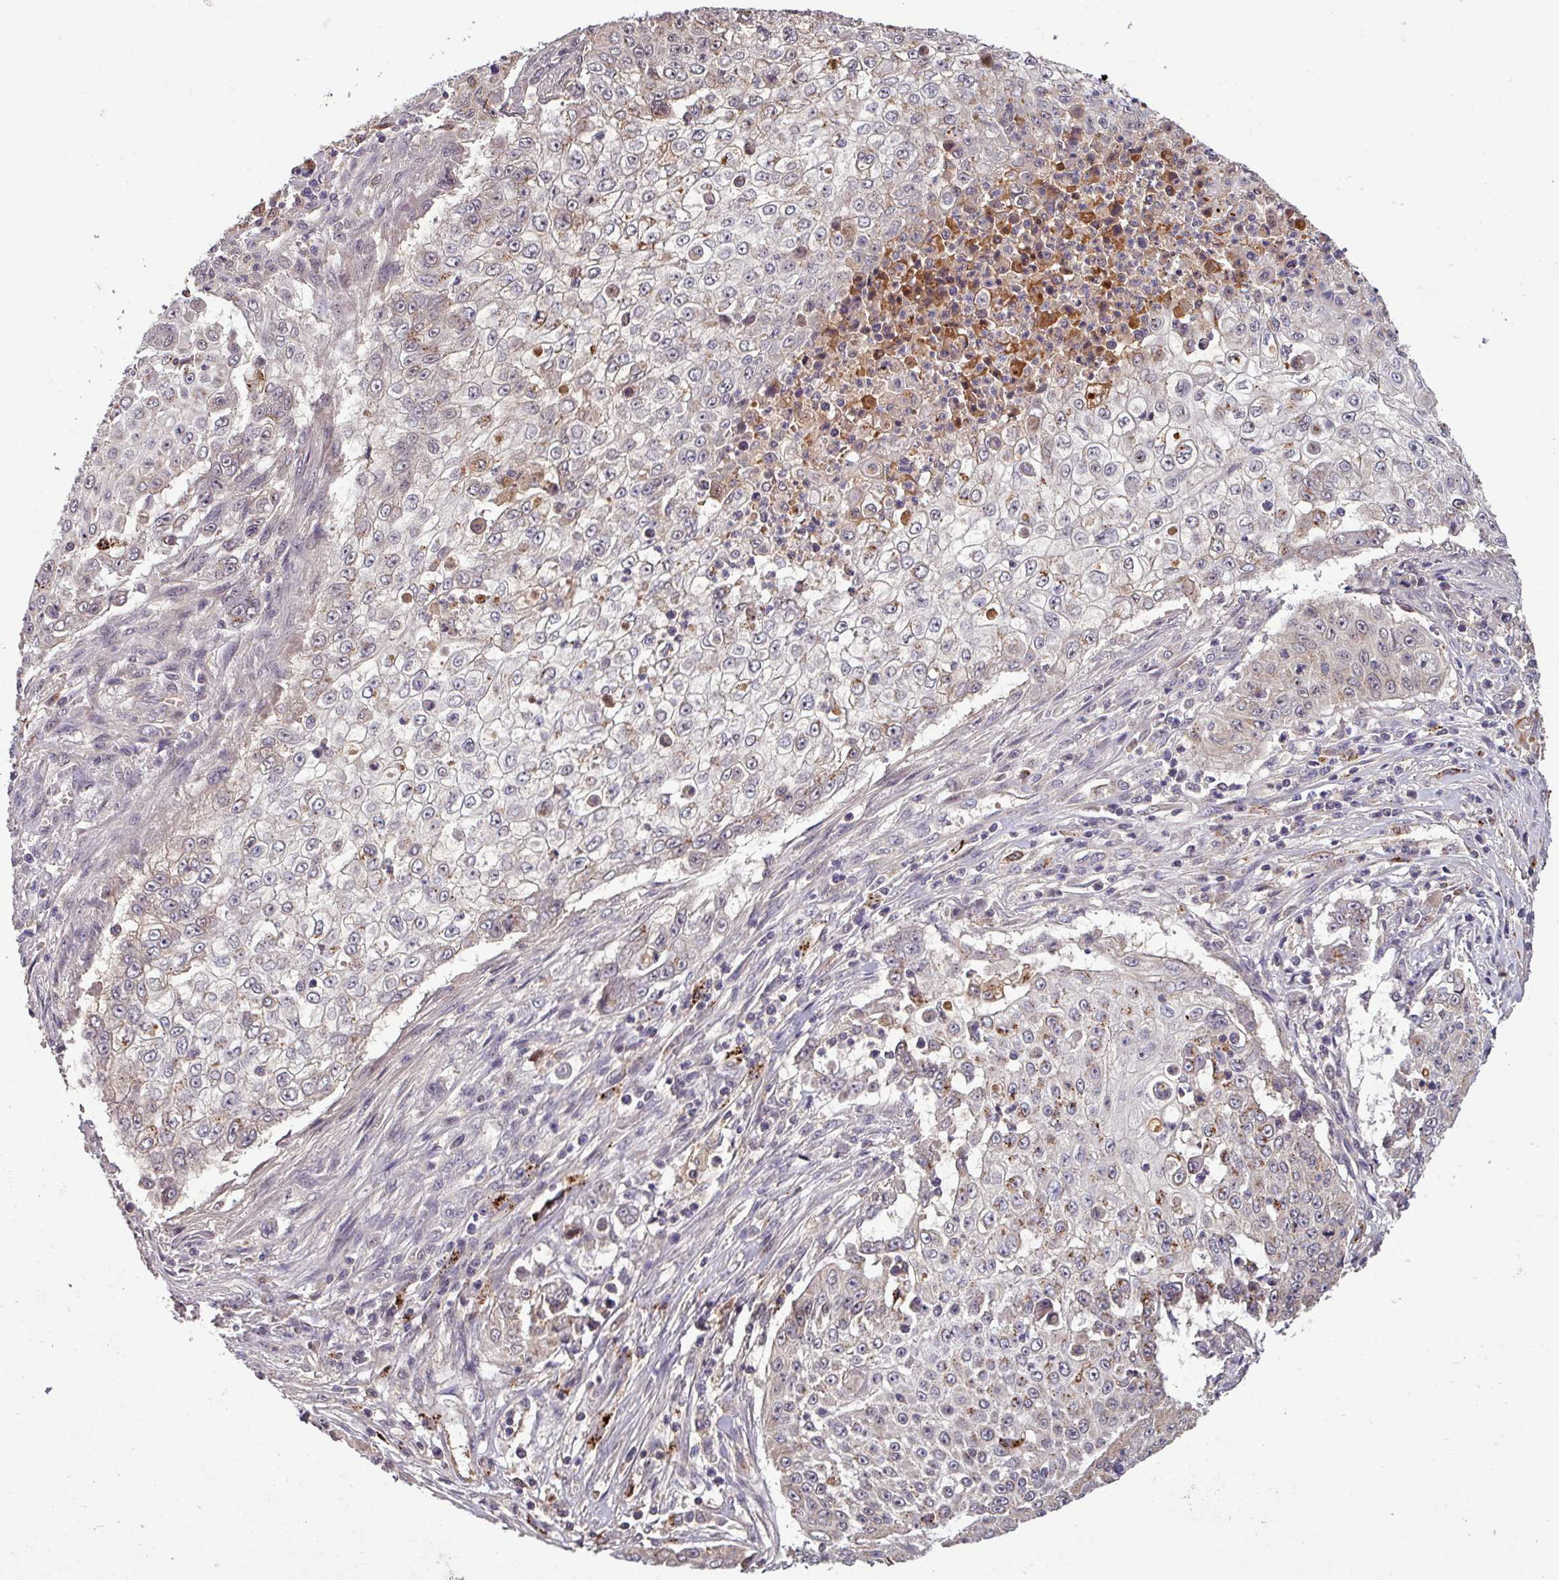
{"staining": {"intensity": "moderate", "quantity": "25%-75%", "location": "cytoplasmic/membranous,nuclear"}, "tissue": "skin cancer", "cell_type": "Tumor cells", "image_type": "cancer", "snomed": [{"axis": "morphology", "description": "Squamous cell carcinoma, NOS"}, {"axis": "topography", "description": "Skin"}], "caption": "A photomicrograph of squamous cell carcinoma (skin) stained for a protein displays moderate cytoplasmic/membranous and nuclear brown staining in tumor cells. (Stains: DAB (3,3'-diaminobenzidine) in brown, nuclei in blue, Microscopy: brightfield microscopy at high magnification).", "gene": "PUS1", "patient": {"sex": "male", "age": 24}}